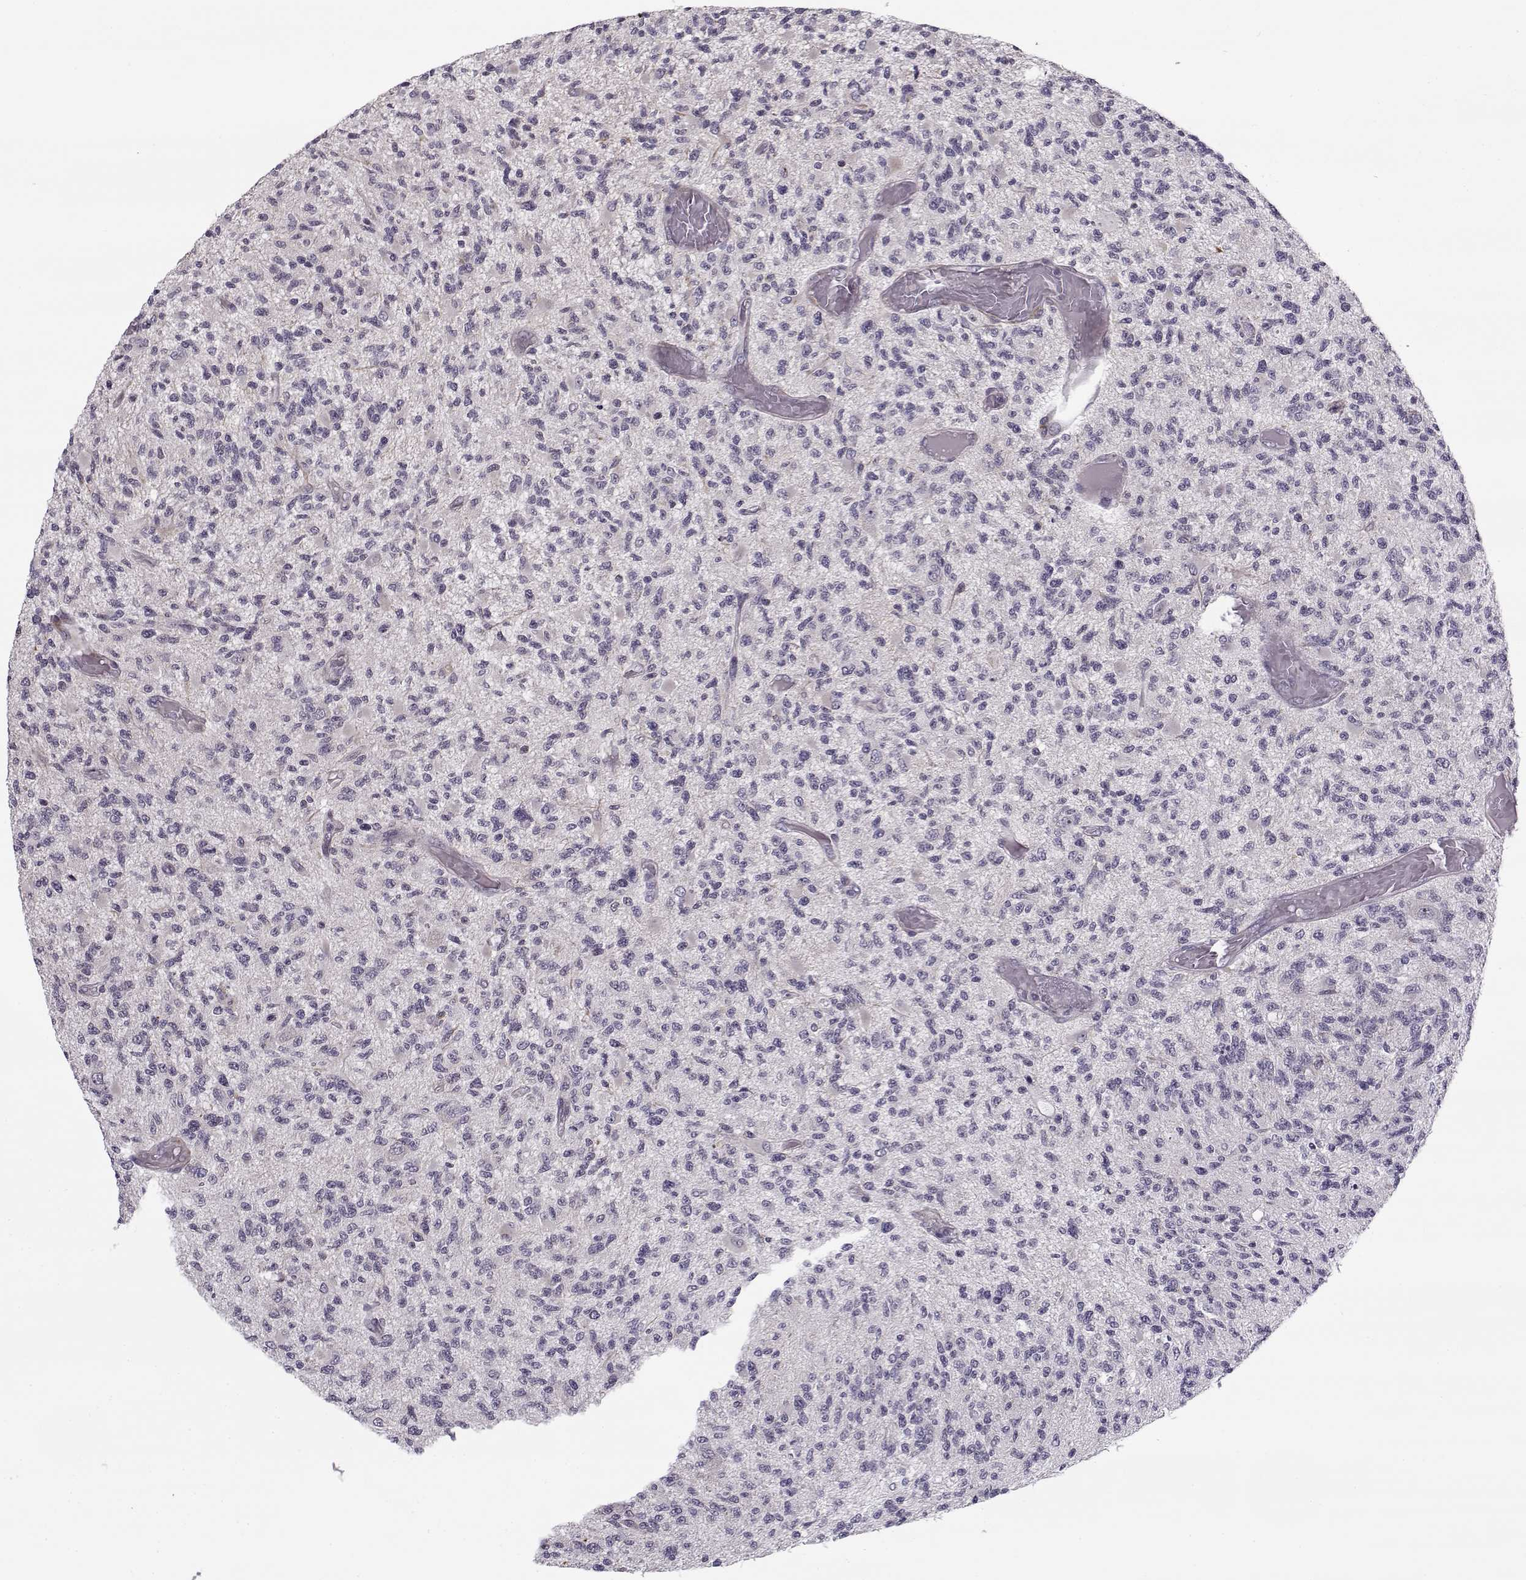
{"staining": {"intensity": "negative", "quantity": "none", "location": "none"}, "tissue": "glioma", "cell_type": "Tumor cells", "image_type": "cancer", "snomed": [{"axis": "morphology", "description": "Glioma, malignant, High grade"}, {"axis": "topography", "description": "Brain"}], "caption": "IHC of high-grade glioma (malignant) exhibits no positivity in tumor cells. (Brightfield microscopy of DAB (3,3'-diaminobenzidine) immunohistochemistry at high magnification).", "gene": "PNMT", "patient": {"sex": "female", "age": 63}}